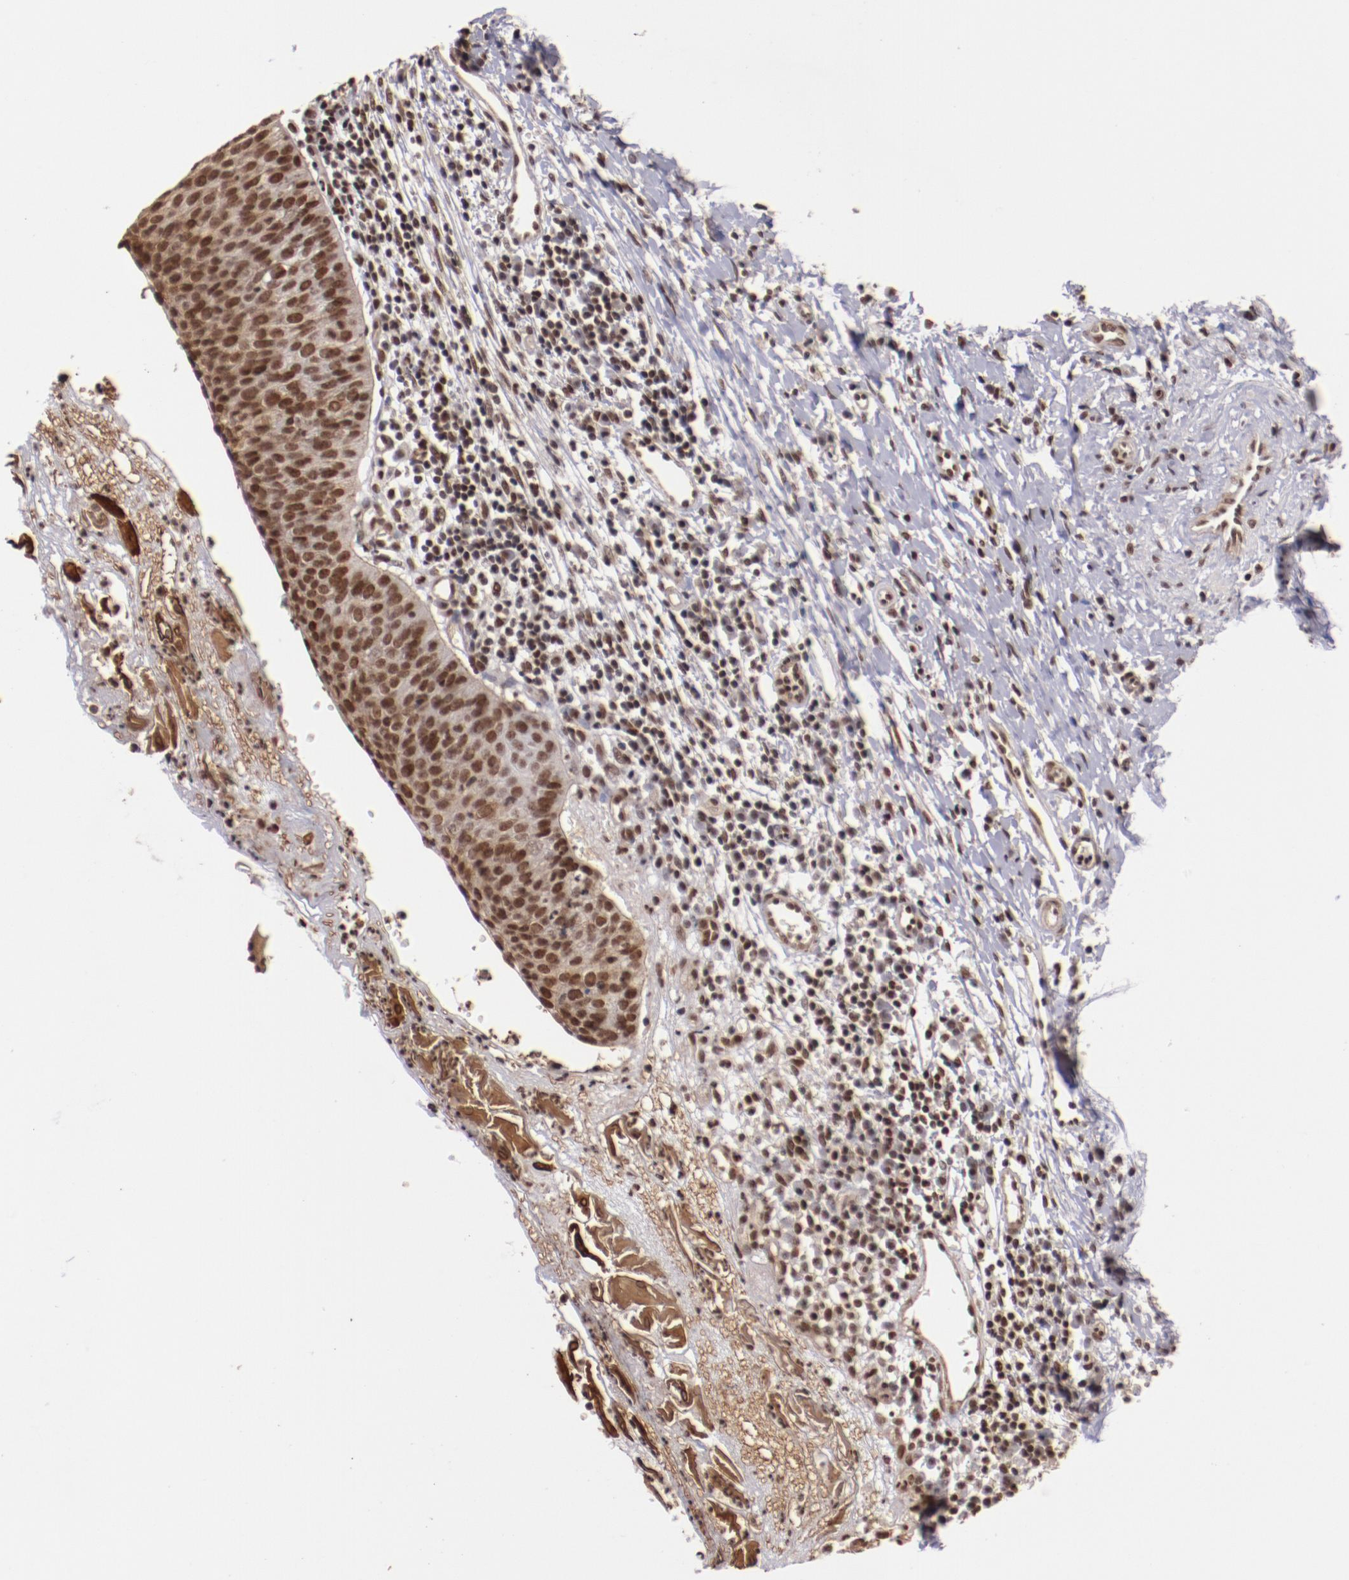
{"staining": {"intensity": "moderate", "quantity": ">75%", "location": "nuclear"}, "tissue": "cervical cancer", "cell_type": "Tumor cells", "image_type": "cancer", "snomed": [{"axis": "morphology", "description": "Normal tissue, NOS"}, {"axis": "morphology", "description": "Squamous cell carcinoma, NOS"}, {"axis": "topography", "description": "Cervix"}], "caption": "IHC micrograph of neoplastic tissue: human cervical squamous cell carcinoma stained using immunohistochemistry shows medium levels of moderate protein expression localized specifically in the nuclear of tumor cells, appearing as a nuclear brown color.", "gene": "STAG2", "patient": {"sex": "female", "age": 39}}